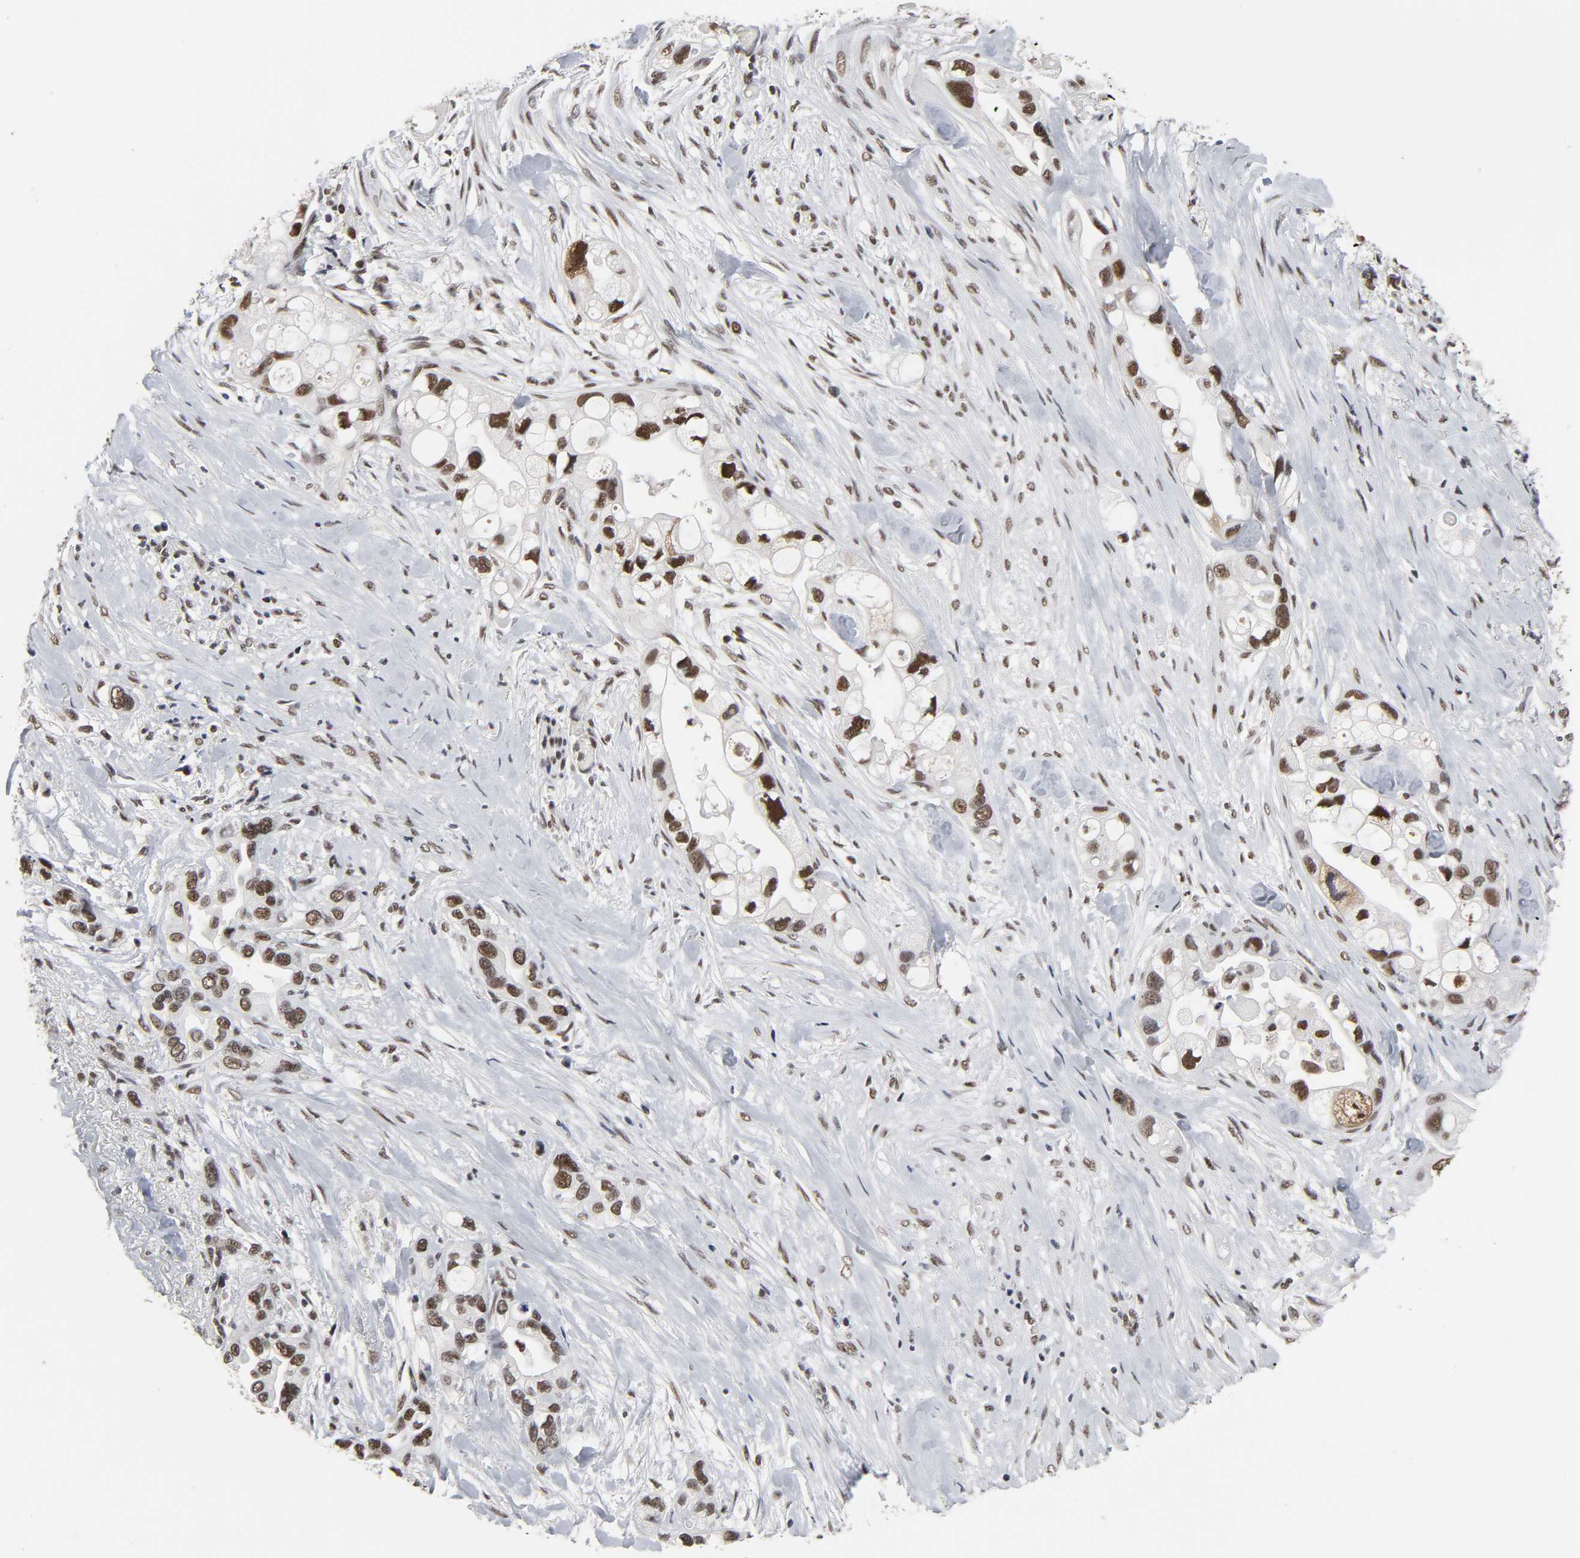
{"staining": {"intensity": "strong", "quantity": ">75%", "location": "nuclear"}, "tissue": "pancreatic cancer", "cell_type": "Tumor cells", "image_type": "cancer", "snomed": [{"axis": "morphology", "description": "Adenocarcinoma, NOS"}, {"axis": "topography", "description": "Pancreas"}], "caption": "Brown immunohistochemical staining in human pancreatic cancer exhibits strong nuclear expression in approximately >75% of tumor cells. The protein of interest is stained brown, and the nuclei are stained in blue (DAB IHC with brightfield microscopy, high magnification).", "gene": "TRIM33", "patient": {"sex": "female", "age": 77}}